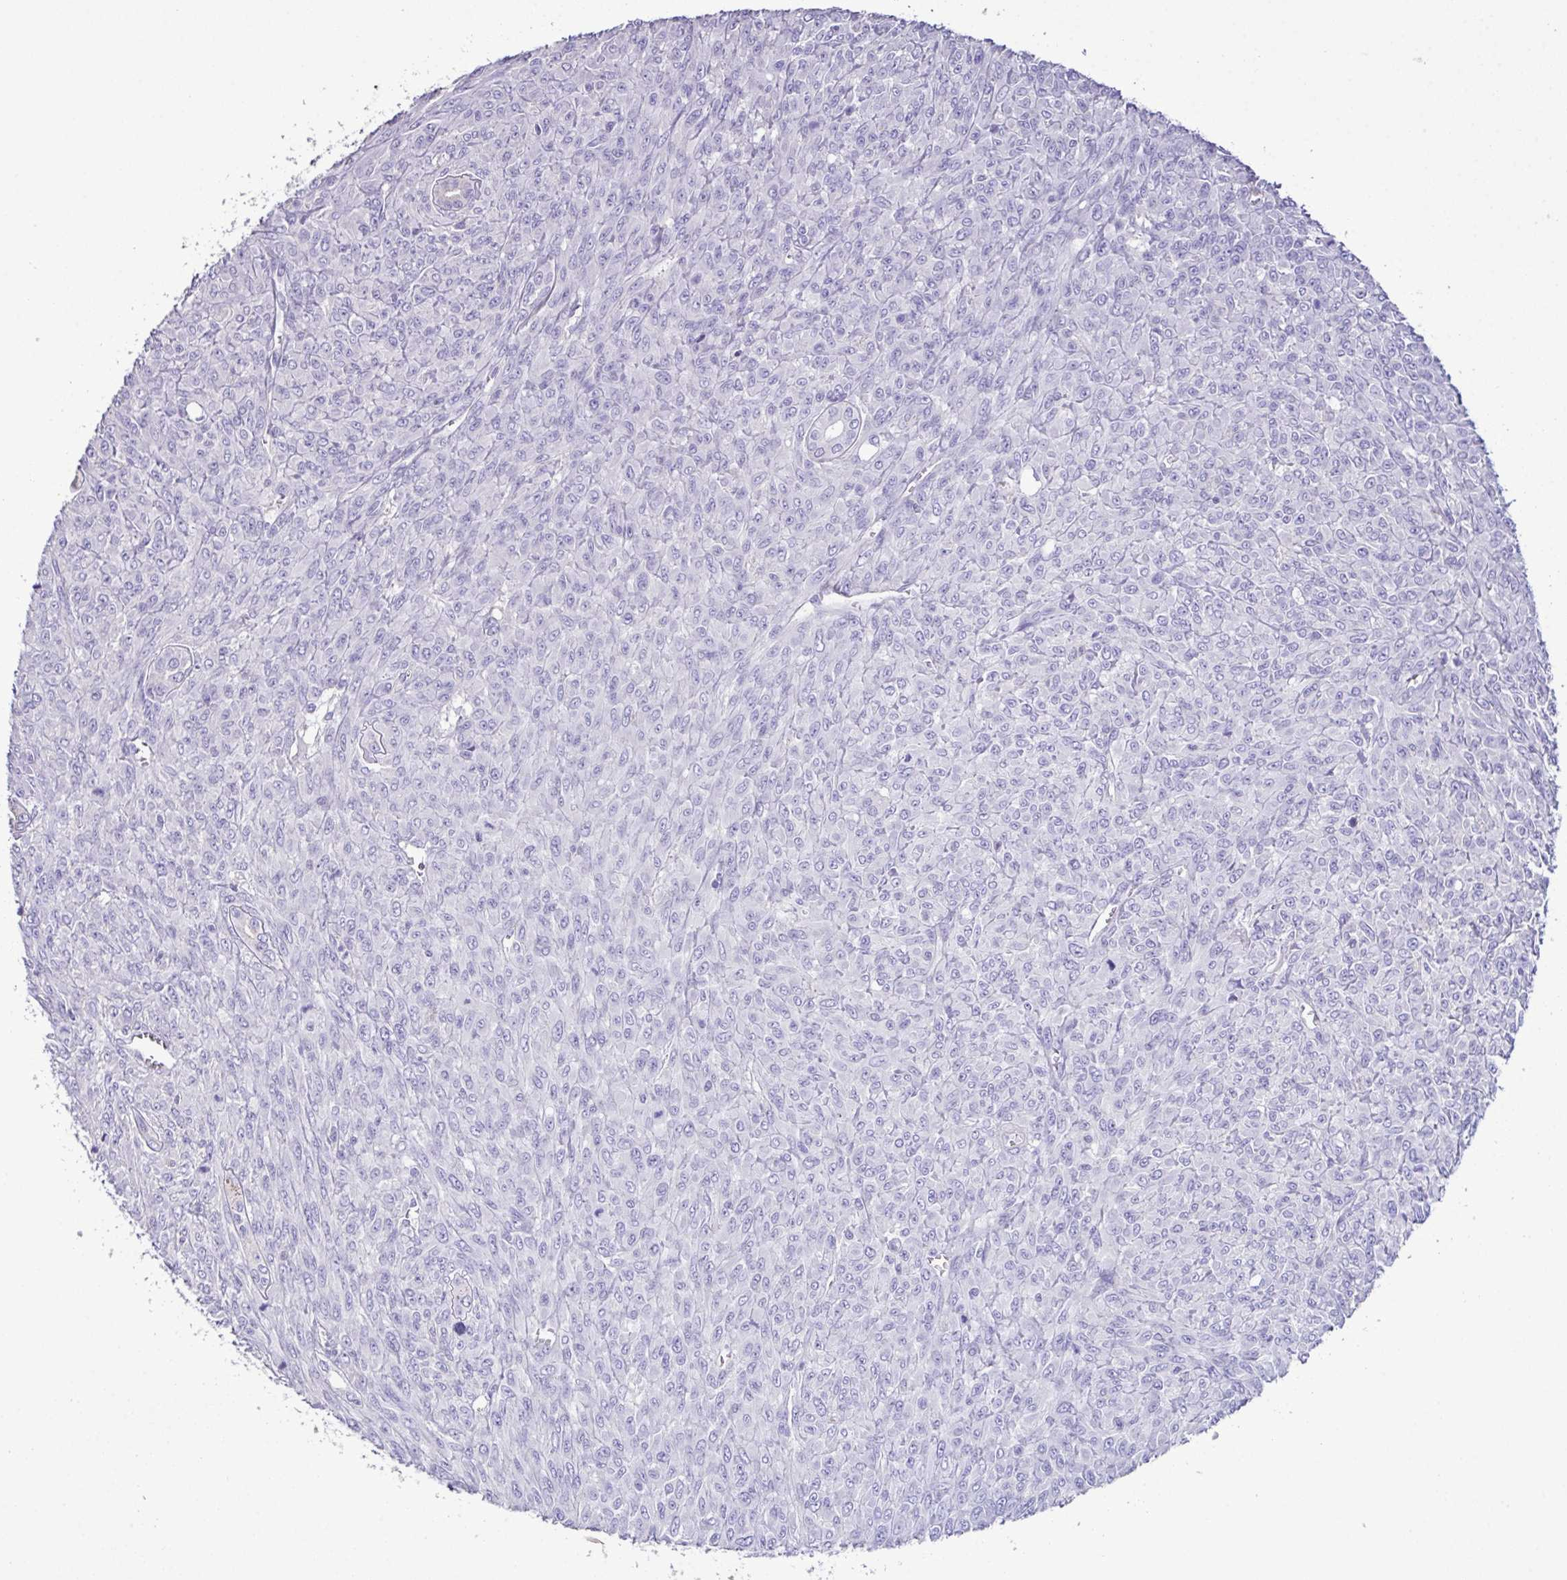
{"staining": {"intensity": "negative", "quantity": "none", "location": "none"}, "tissue": "renal cancer", "cell_type": "Tumor cells", "image_type": "cancer", "snomed": [{"axis": "morphology", "description": "Adenocarcinoma, NOS"}, {"axis": "topography", "description": "Kidney"}], "caption": "There is no significant staining in tumor cells of renal cancer (adenocarcinoma). (Immunohistochemistry, brightfield microscopy, high magnification).", "gene": "MARCO", "patient": {"sex": "male", "age": 58}}